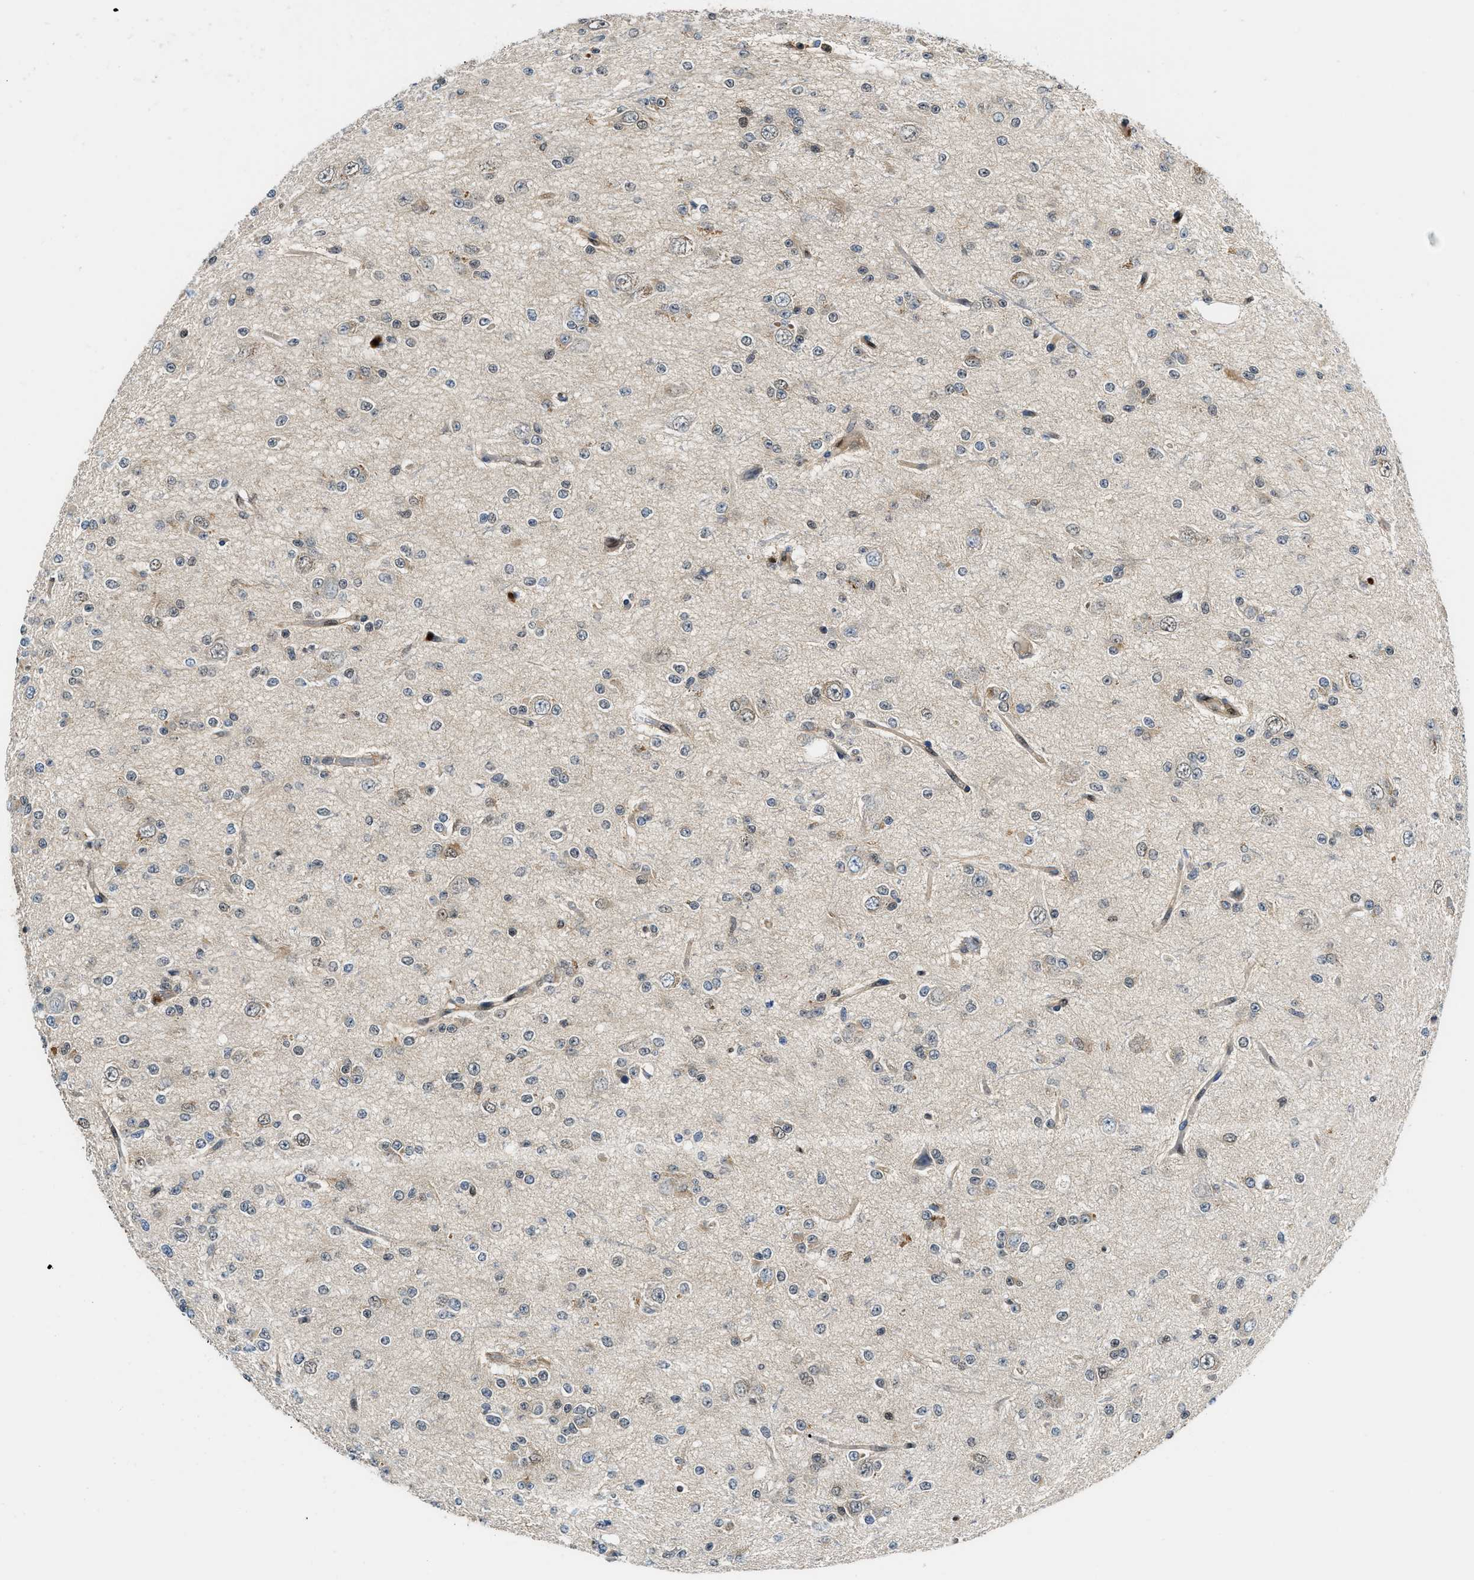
{"staining": {"intensity": "weak", "quantity": "<25%", "location": "cytoplasmic/membranous"}, "tissue": "glioma", "cell_type": "Tumor cells", "image_type": "cancer", "snomed": [{"axis": "morphology", "description": "Glioma, malignant, Low grade"}, {"axis": "topography", "description": "Brain"}], "caption": "Immunohistochemistry of human malignant low-grade glioma exhibits no positivity in tumor cells. Nuclei are stained in blue.", "gene": "LTA4H", "patient": {"sex": "male", "age": 38}}